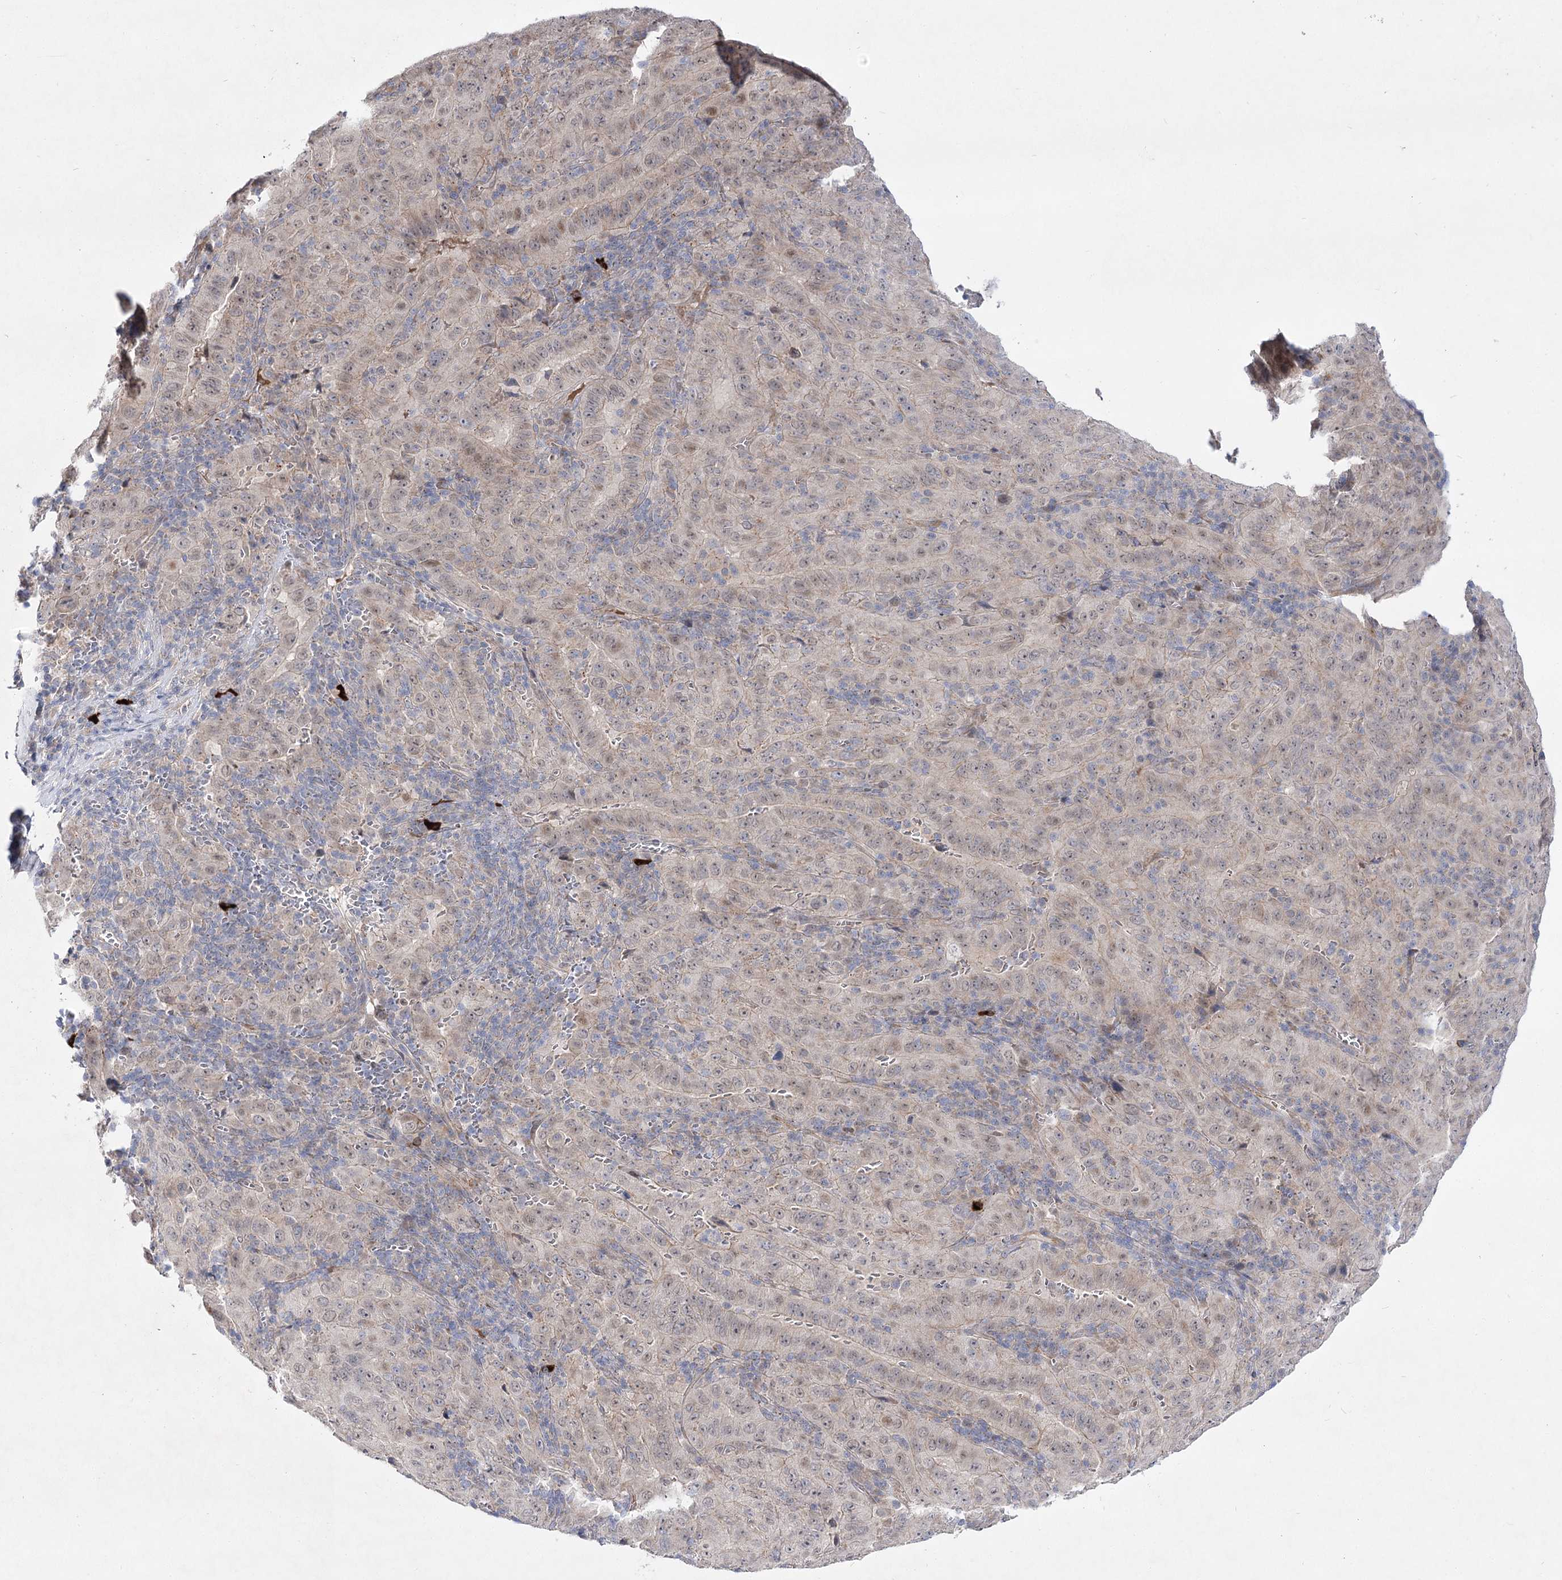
{"staining": {"intensity": "negative", "quantity": "none", "location": "none"}, "tissue": "pancreatic cancer", "cell_type": "Tumor cells", "image_type": "cancer", "snomed": [{"axis": "morphology", "description": "Adenocarcinoma, NOS"}, {"axis": "topography", "description": "Pancreas"}], "caption": "Immunohistochemistry (IHC) of human adenocarcinoma (pancreatic) exhibits no expression in tumor cells.", "gene": "ARHGAP32", "patient": {"sex": "male", "age": 63}}